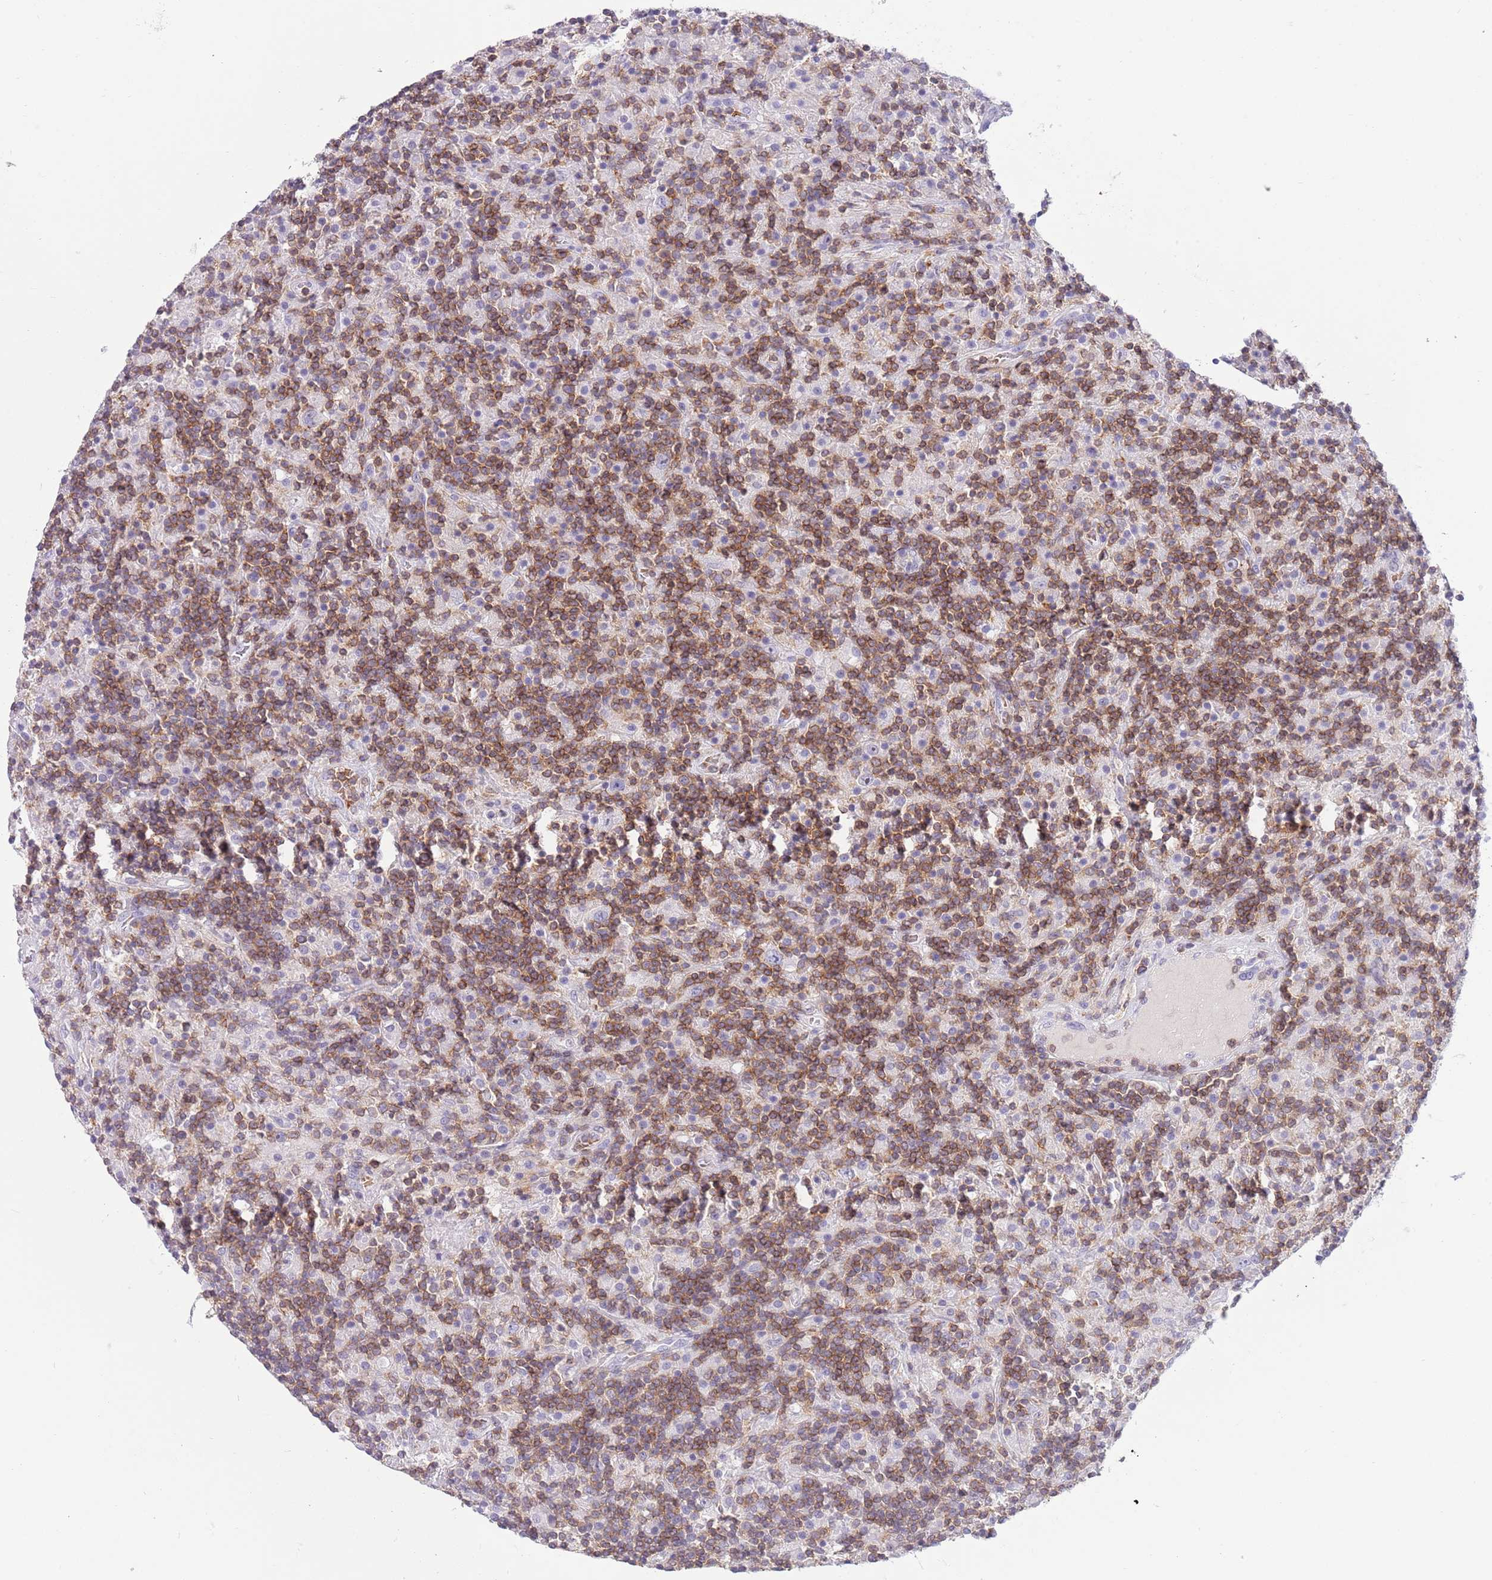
{"staining": {"intensity": "negative", "quantity": "none", "location": "none"}, "tissue": "lymphoma", "cell_type": "Tumor cells", "image_type": "cancer", "snomed": [{"axis": "morphology", "description": "Hodgkin's disease, NOS"}, {"axis": "topography", "description": "Lymph node"}], "caption": "A histopathology image of human Hodgkin's disease is negative for staining in tumor cells. (DAB (3,3'-diaminobenzidine) IHC visualized using brightfield microscopy, high magnification).", "gene": "OR4Q3", "patient": {"sex": "male", "age": 70}}